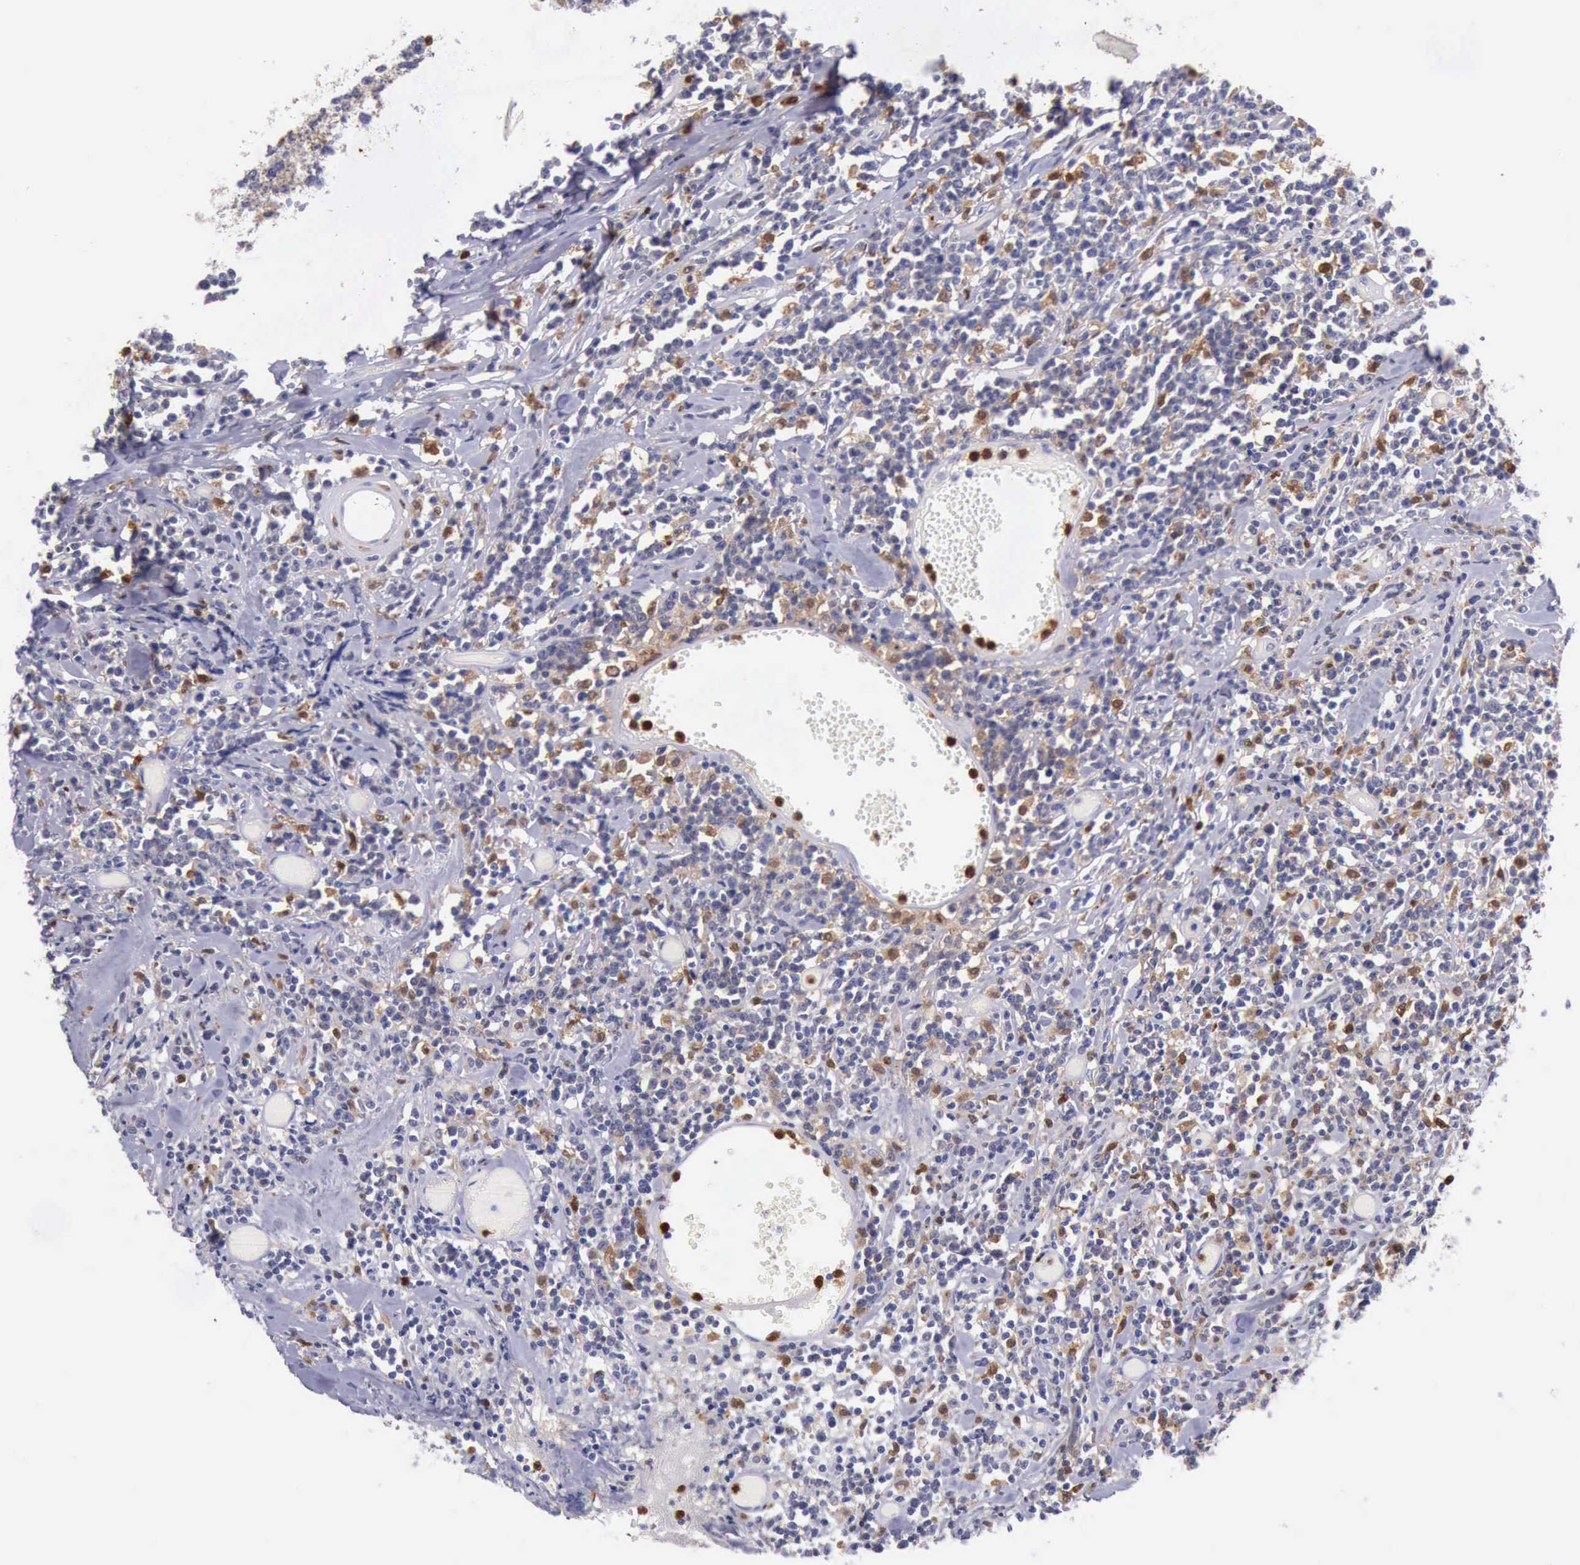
{"staining": {"intensity": "weak", "quantity": "25%-75%", "location": "cytoplasmic/membranous,nuclear"}, "tissue": "lymphoma", "cell_type": "Tumor cells", "image_type": "cancer", "snomed": [{"axis": "morphology", "description": "Malignant lymphoma, non-Hodgkin's type, High grade"}, {"axis": "topography", "description": "Colon"}], "caption": "This is a photomicrograph of immunohistochemistry staining of lymphoma, which shows weak staining in the cytoplasmic/membranous and nuclear of tumor cells.", "gene": "CSTA", "patient": {"sex": "male", "age": 82}}